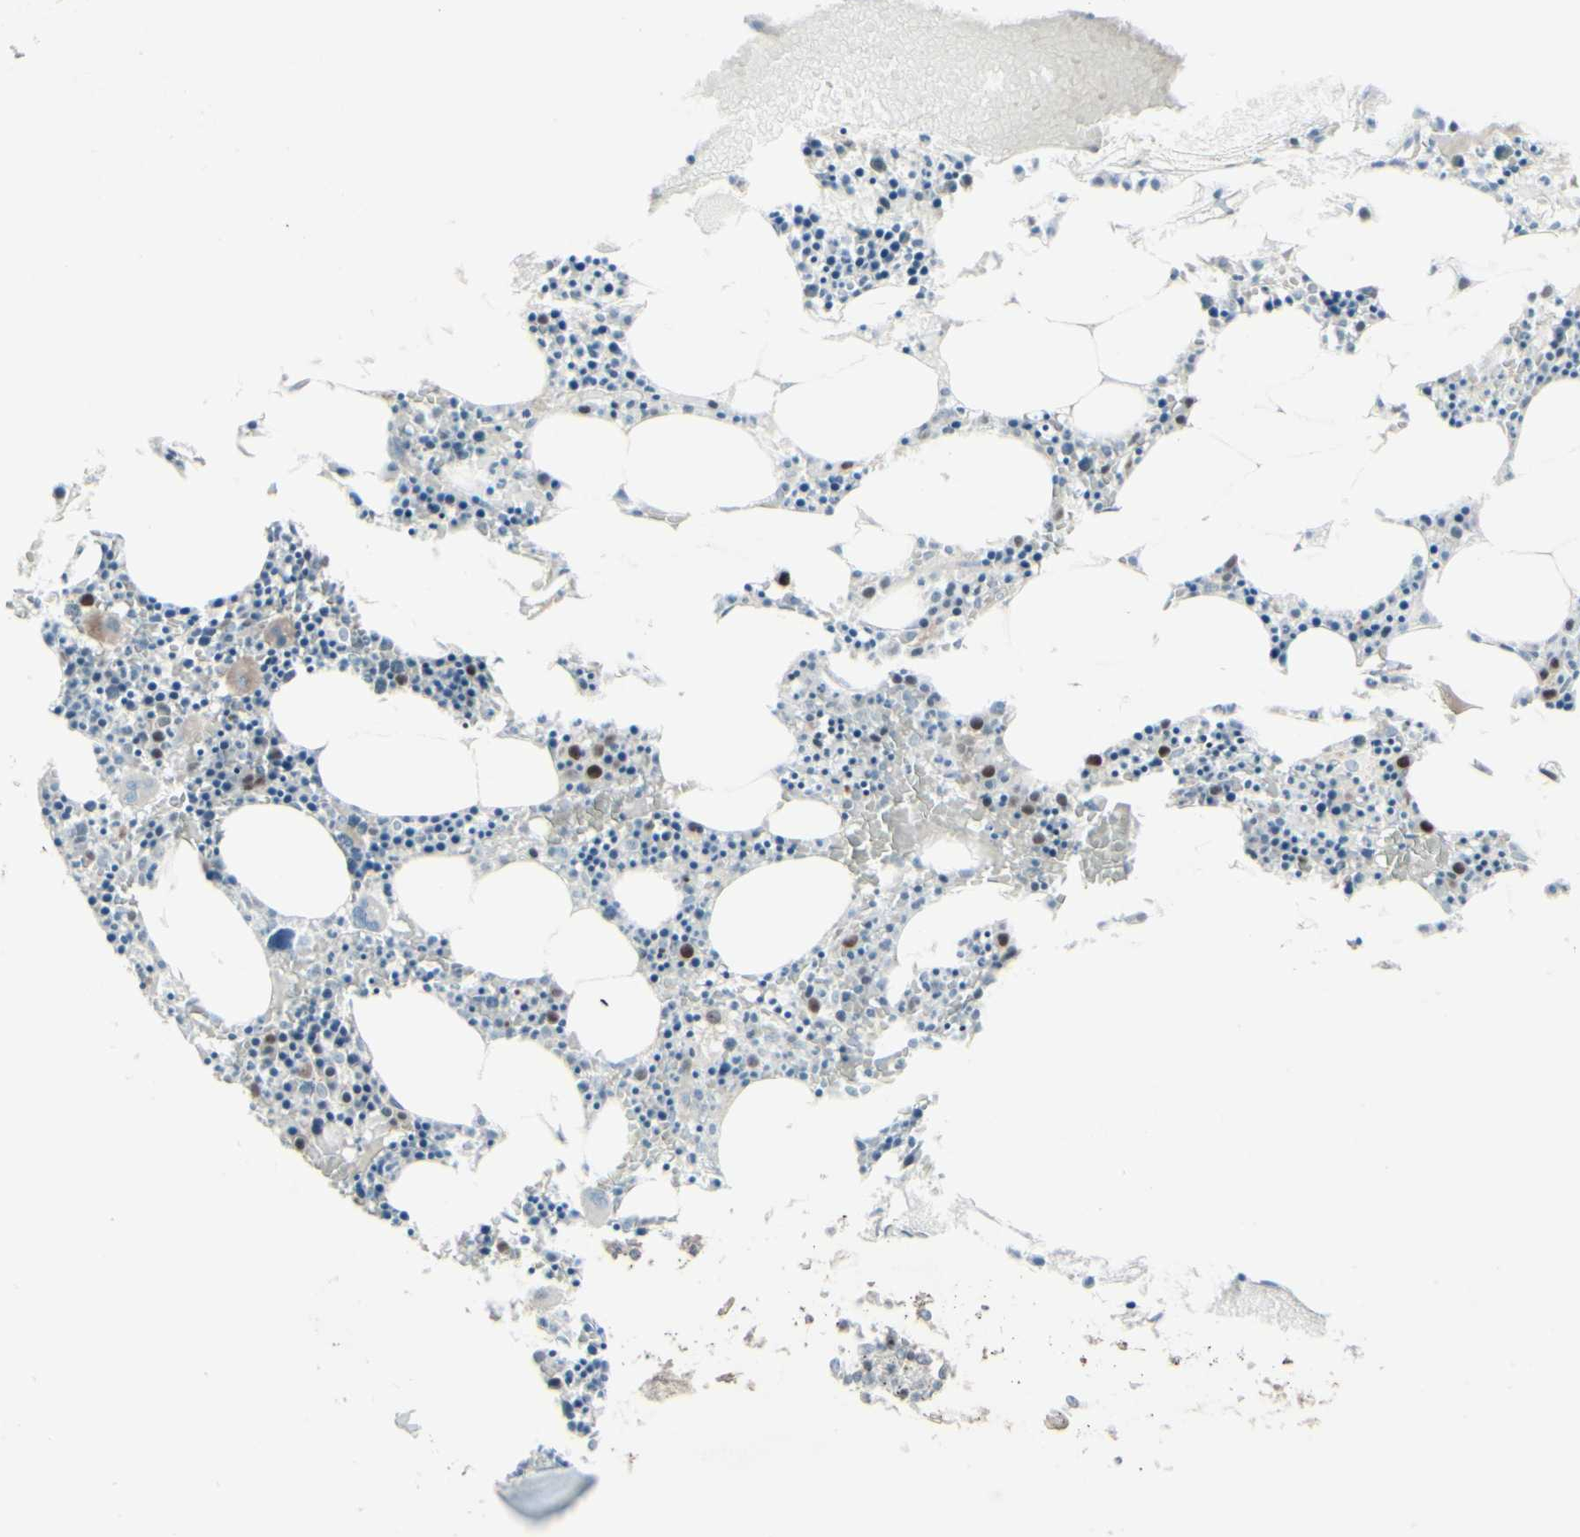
{"staining": {"intensity": "strong", "quantity": "<25%", "location": "nuclear"}, "tissue": "bone marrow", "cell_type": "Hematopoietic cells", "image_type": "normal", "snomed": [{"axis": "morphology", "description": "Normal tissue, NOS"}, {"axis": "morphology", "description": "Inflammation, NOS"}, {"axis": "topography", "description": "Bone marrow"}], "caption": "DAB (3,3'-diaminobenzidine) immunohistochemical staining of normal human bone marrow reveals strong nuclear protein staining in approximately <25% of hematopoietic cells. The staining was performed using DAB (3,3'-diaminobenzidine), with brown indicating positive protein expression. Nuclei are stained blue with hematoxylin.", "gene": "GMNN", "patient": {"sex": "male", "age": 14}}